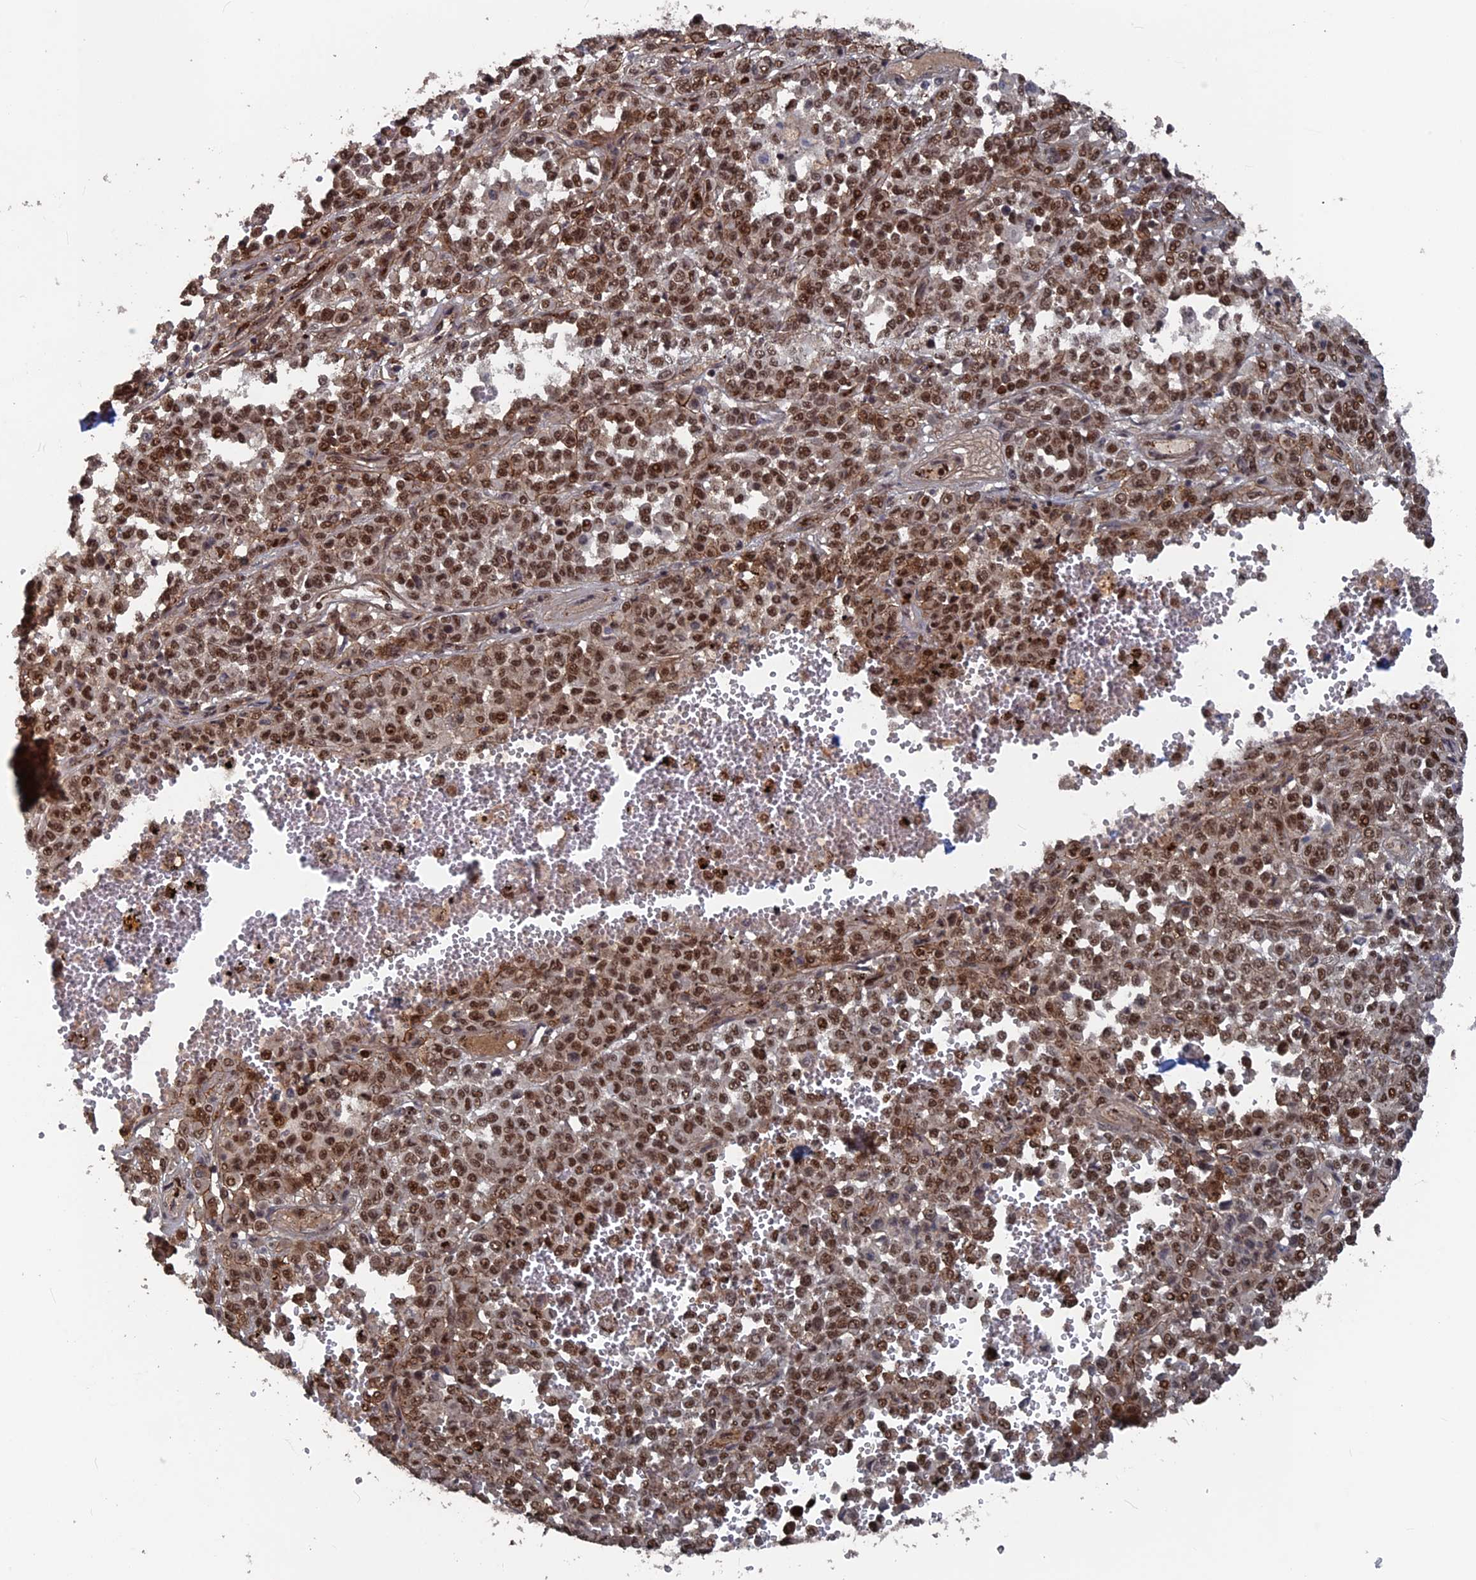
{"staining": {"intensity": "strong", "quantity": ">75%", "location": "nuclear"}, "tissue": "melanoma", "cell_type": "Tumor cells", "image_type": "cancer", "snomed": [{"axis": "morphology", "description": "Malignant melanoma, Metastatic site"}, {"axis": "topography", "description": "Pancreas"}], "caption": "Human malignant melanoma (metastatic site) stained with a protein marker shows strong staining in tumor cells.", "gene": "SH3D21", "patient": {"sex": "female", "age": 30}}